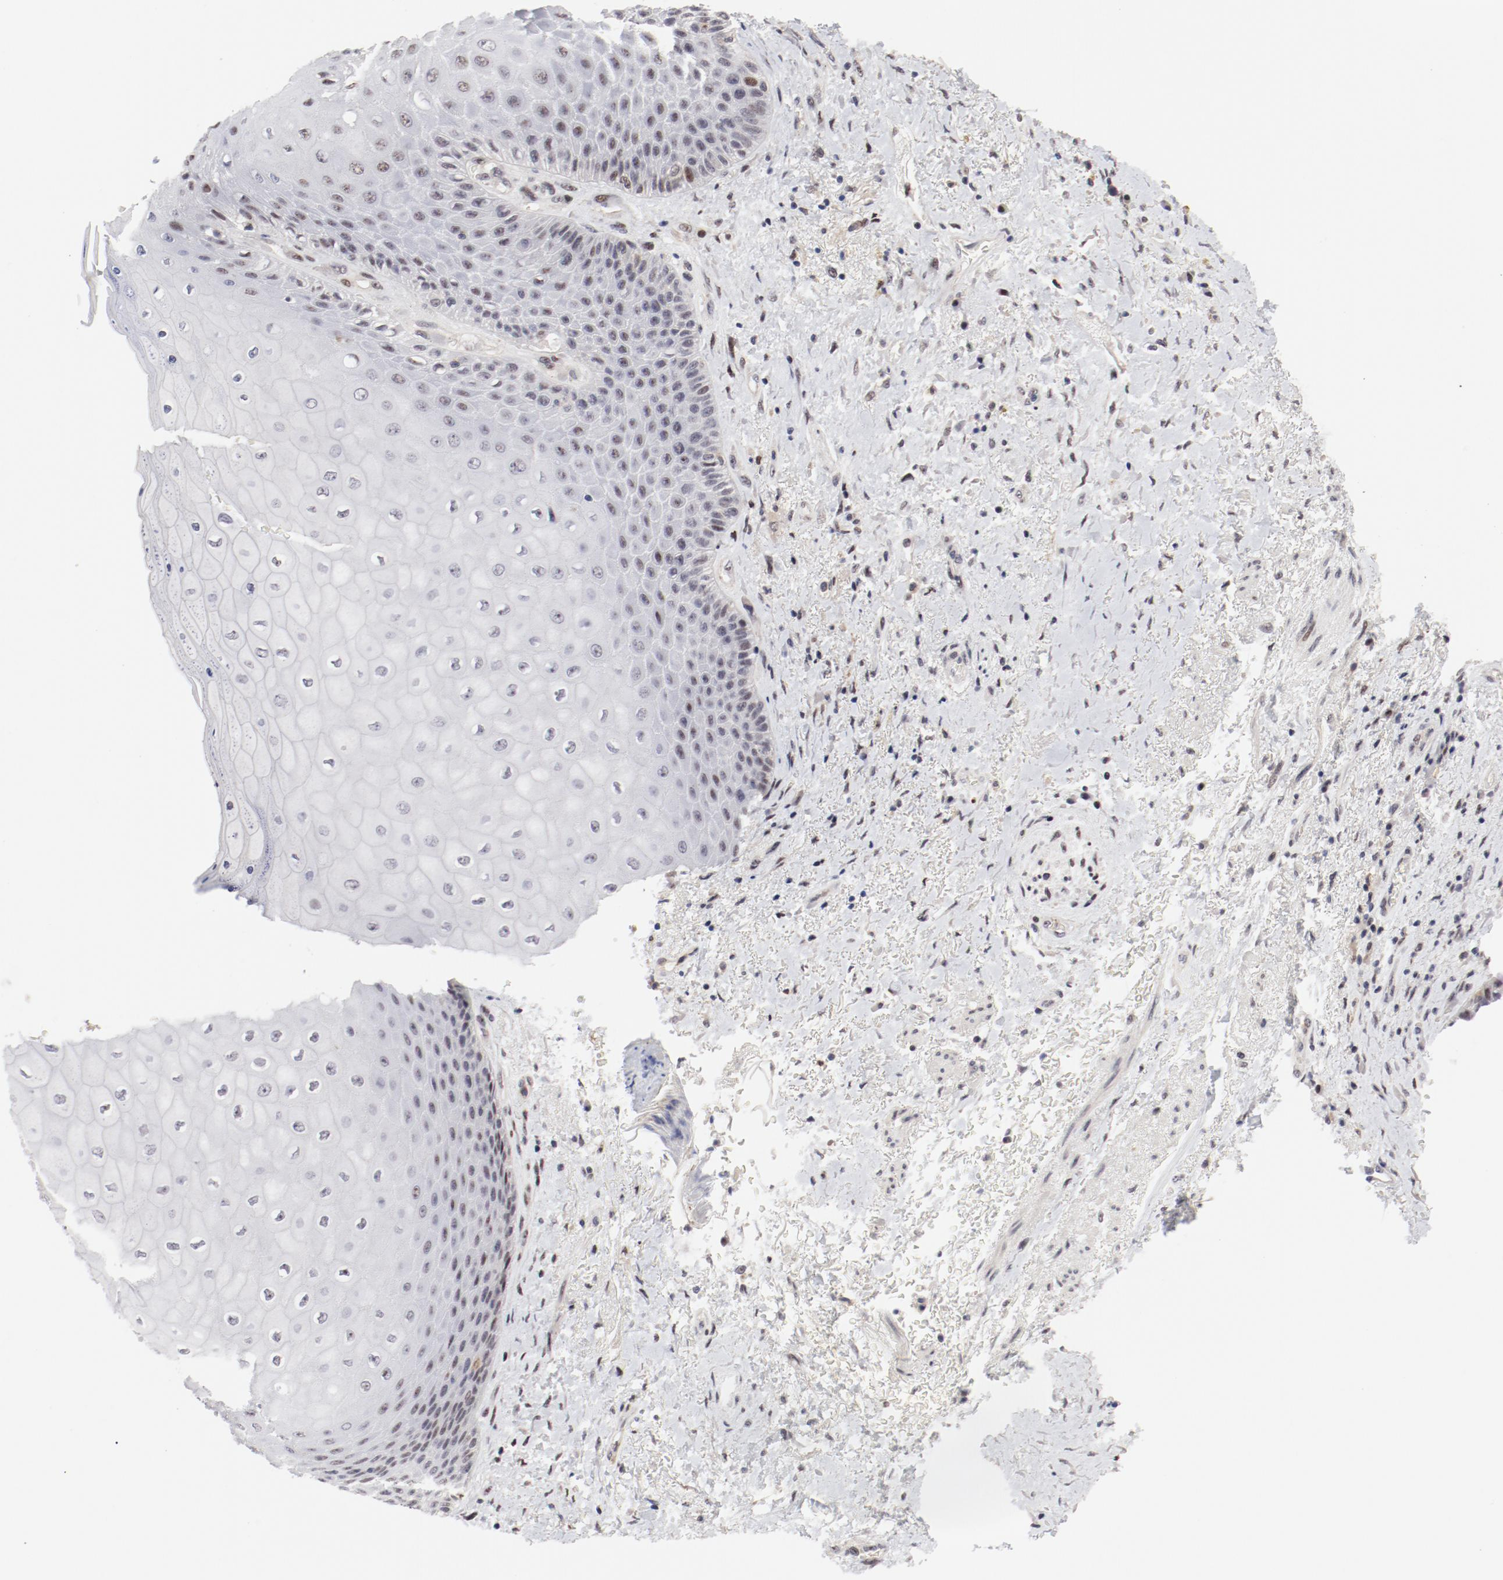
{"staining": {"intensity": "weak", "quantity": "<25%", "location": "cytoplasmic/membranous"}, "tissue": "skin", "cell_type": "Epidermal cells", "image_type": "normal", "snomed": [{"axis": "morphology", "description": "Normal tissue, NOS"}, {"axis": "topography", "description": "Anal"}], "caption": "Protein analysis of benign skin shows no significant positivity in epidermal cells. Brightfield microscopy of IHC stained with DAB (3,3'-diaminobenzidine) (brown) and hematoxylin (blue), captured at high magnification.", "gene": "FSCB", "patient": {"sex": "female", "age": 46}}